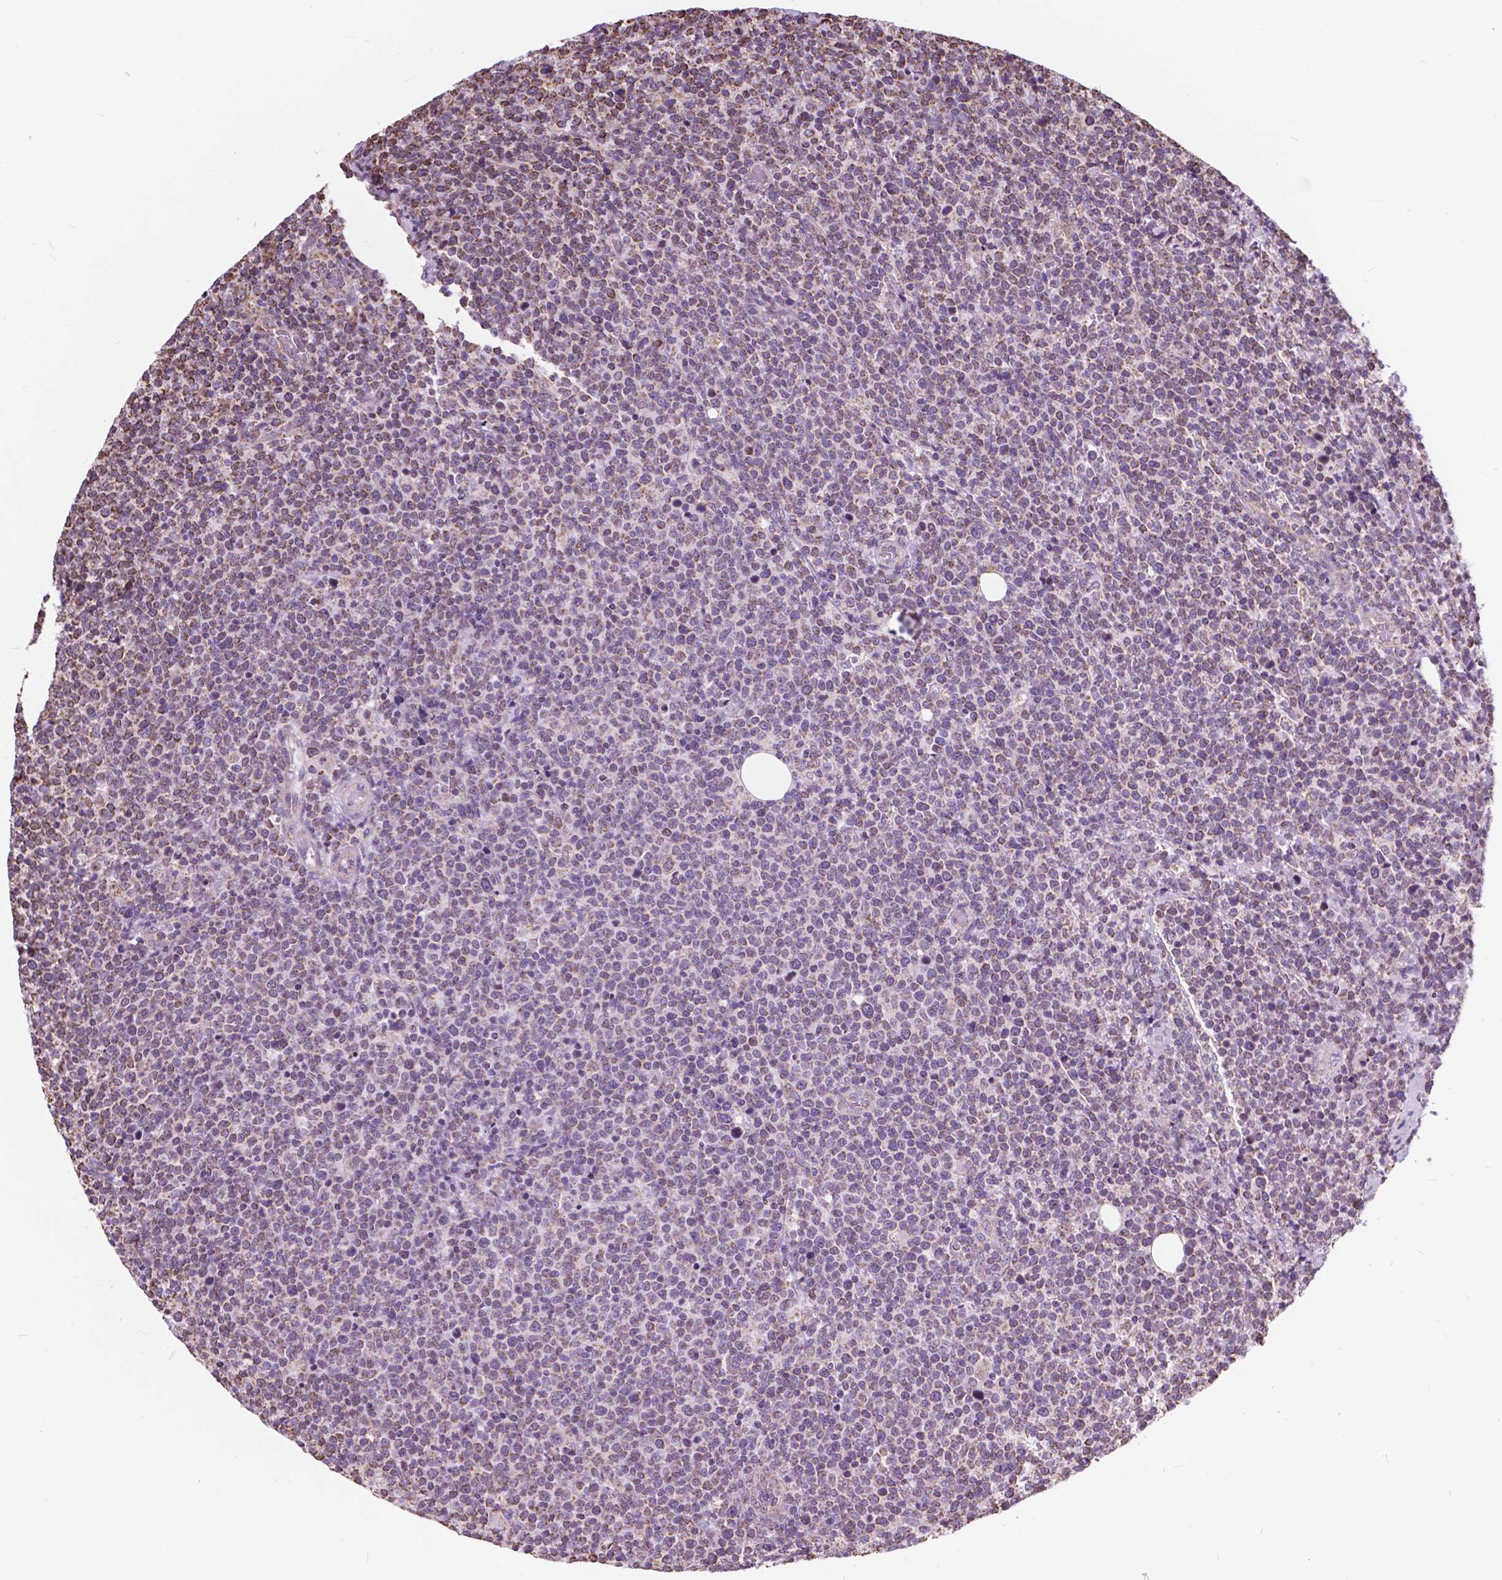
{"staining": {"intensity": "weak", "quantity": "25%-75%", "location": "cytoplasmic/membranous"}, "tissue": "lymphoma", "cell_type": "Tumor cells", "image_type": "cancer", "snomed": [{"axis": "morphology", "description": "Malignant lymphoma, non-Hodgkin's type, High grade"}, {"axis": "topography", "description": "Lymph node"}], "caption": "Immunohistochemical staining of human malignant lymphoma, non-Hodgkin's type (high-grade) demonstrates weak cytoplasmic/membranous protein expression in approximately 25%-75% of tumor cells.", "gene": "SCOC", "patient": {"sex": "male", "age": 61}}